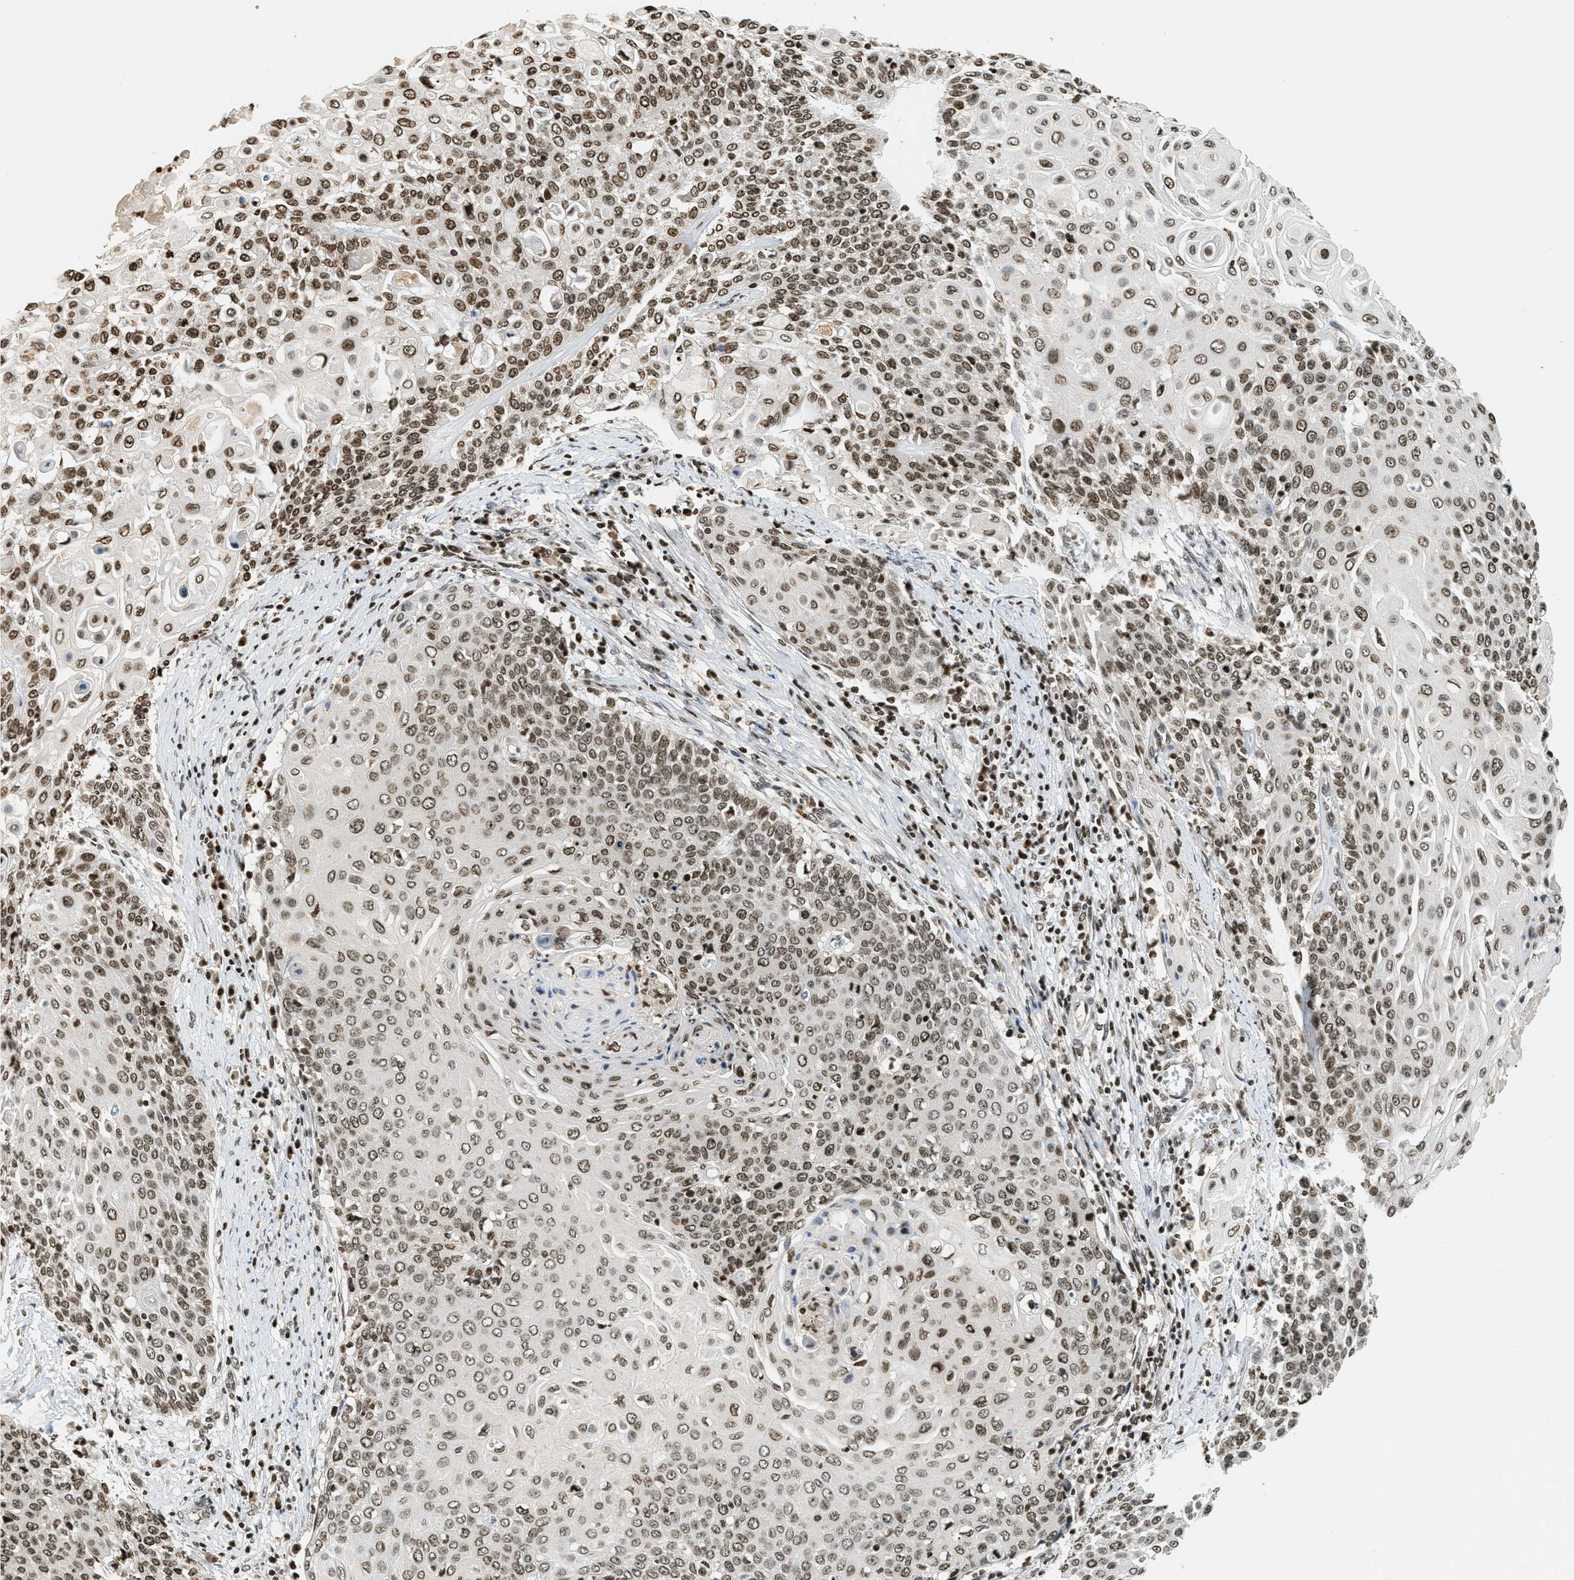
{"staining": {"intensity": "moderate", "quantity": ">75%", "location": "nuclear"}, "tissue": "cervical cancer", "cell_type": "Tumor cells", "image_type": "cancer", "snomed": [{"axis": "morphology", "description": "Squamous cell carcinoma, NOS"}, {"axis": "topography", "description": "Cervix"}], "caption": "Protein expression analysis of human cervical cancer reveals moderate nuclear positivity in approximately >75% of tumor cells.", "gene": "LDB2", "patient": {"sex": "female", "age": 39}}